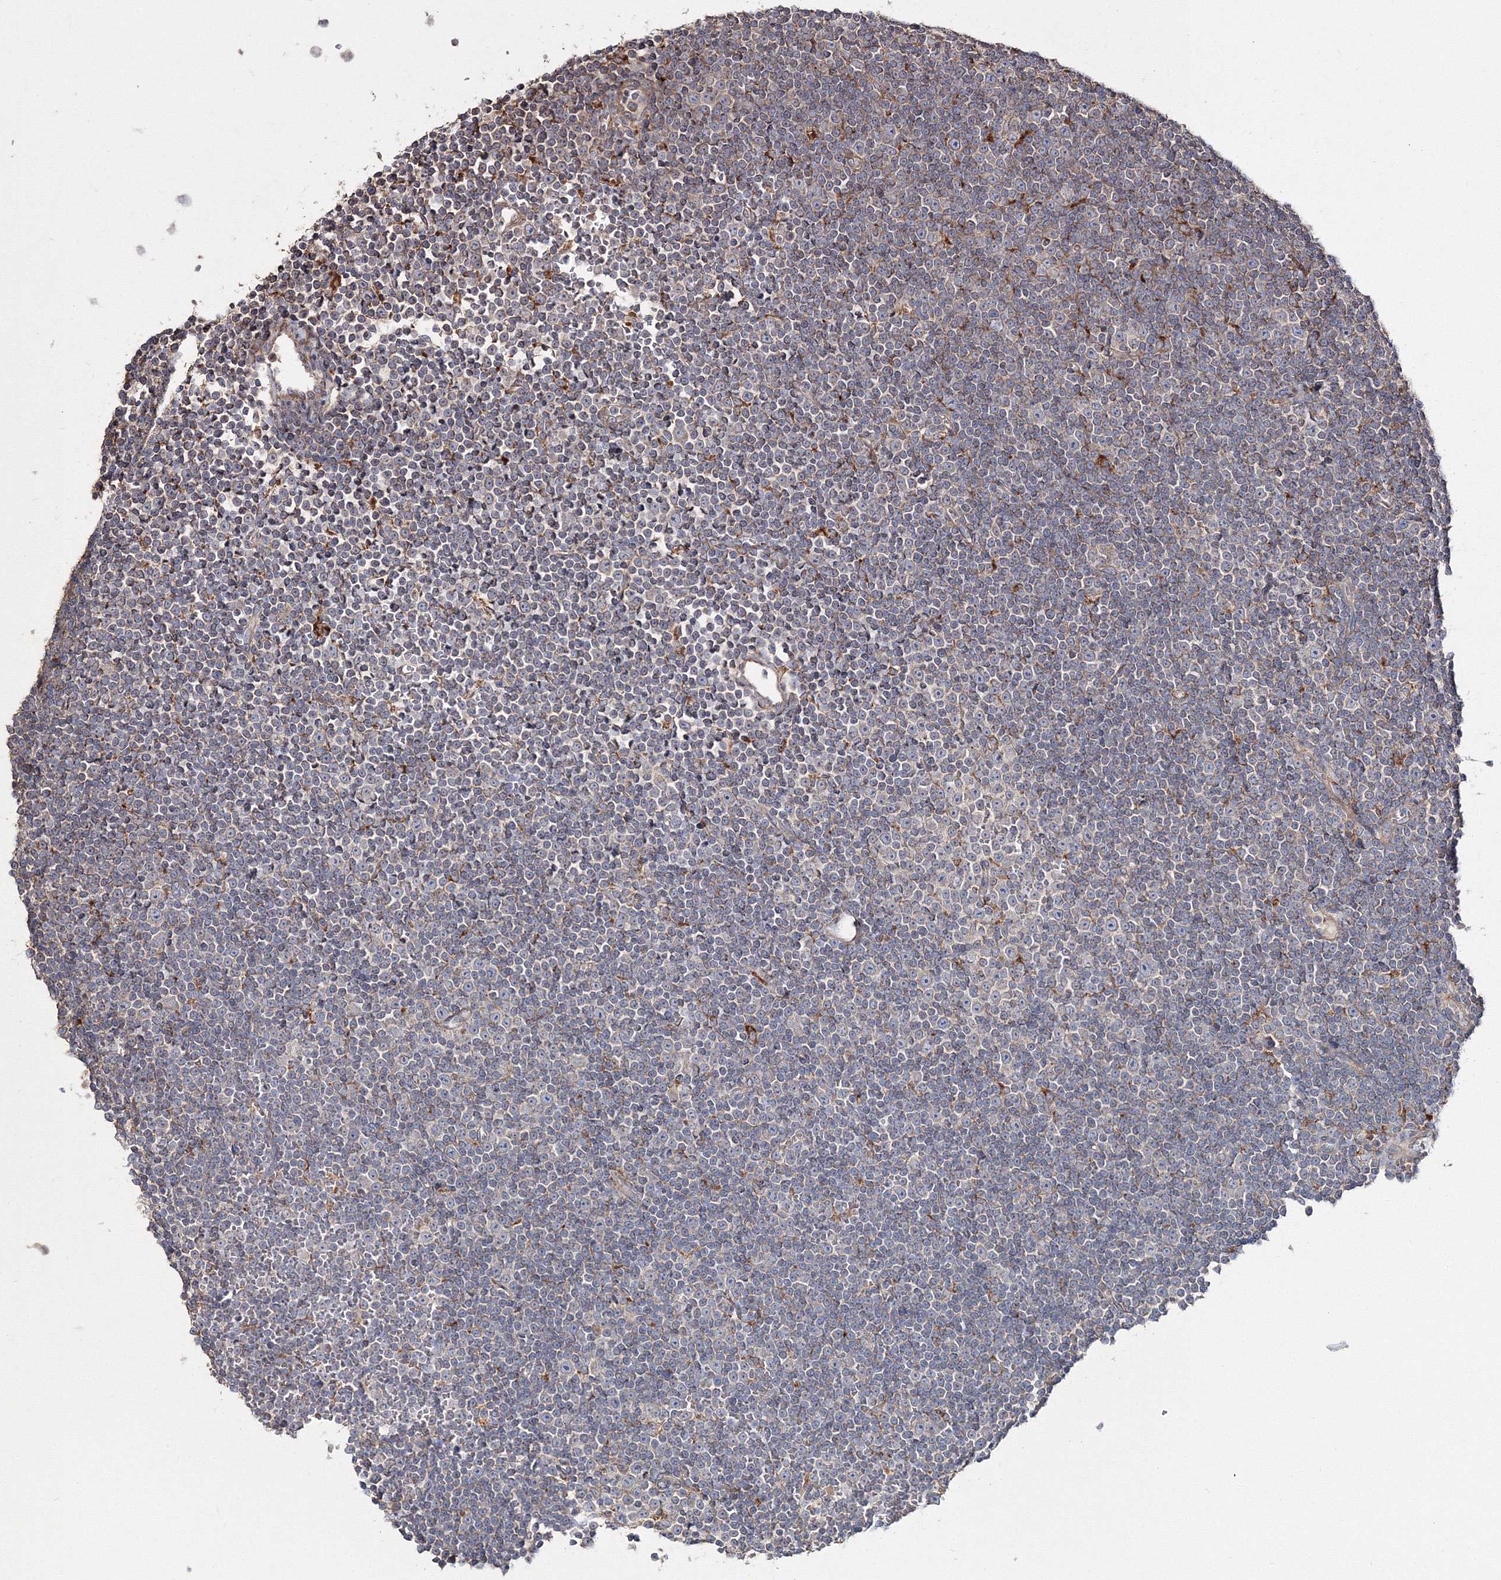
{"staining": {"intensity": "weak", "quantity": "<25%", "location": "cytoplasmic/membranous"}, "tissue": "lymphoma", "cell_type": "Tumor cells", "image_type": "cancer", "snomed": [{"axis": "morphology", "description": "Malignant lymphoma, non-Hodgkin's type, Low grade"}, {"axis": "topography", "description": "Lymph node"}], "caption": "Protein analysis of lymphoma exhibits no significant expression in tumor cells. (Brightfield microscopy of DAB (3,3'-diaminobenzidine) IHC at high magnification).", "gene": "DDO", "patient": {"sex": "female", "age": 67}}